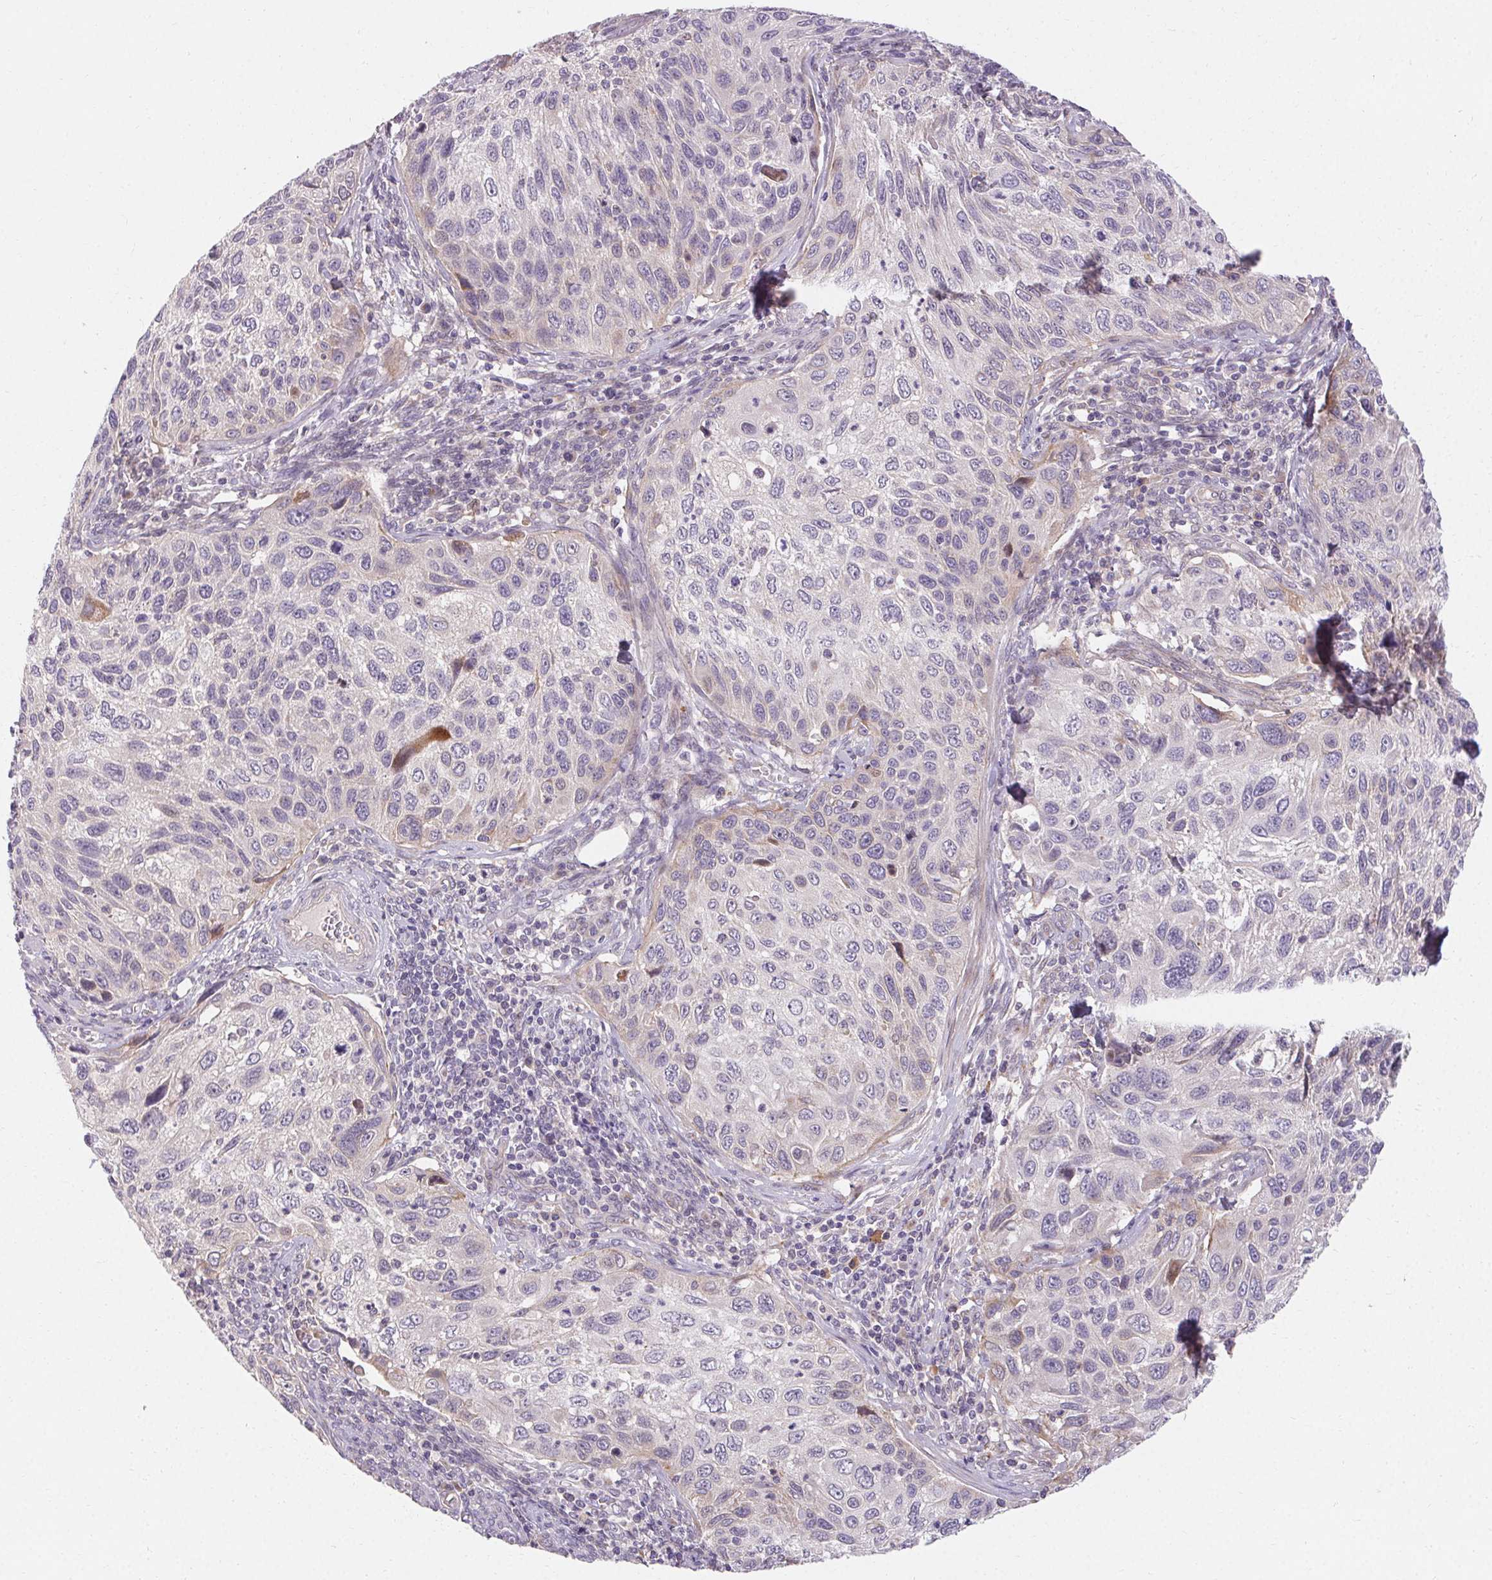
{"staining": {"intensity": "negative", "quantity": "none", "location": "none"}, "tissue": "cervical cancer", "cell_type": "Tumor cells", "image_type": "cancer", "snomed": [{"axis": "morphology", "description": "Squamous cell carcinoma, NOS"}, {"axis": "topography", "description": "Cervix"}], "caption": "Human cervical cancer (squamous cell carcinoma) stained for a protein using immunohistochemistry (IHC) demonstrates no positivity in tumor cells.", "gene": "TMEM52B", "patient": {"sex": "female", "age": 70}}